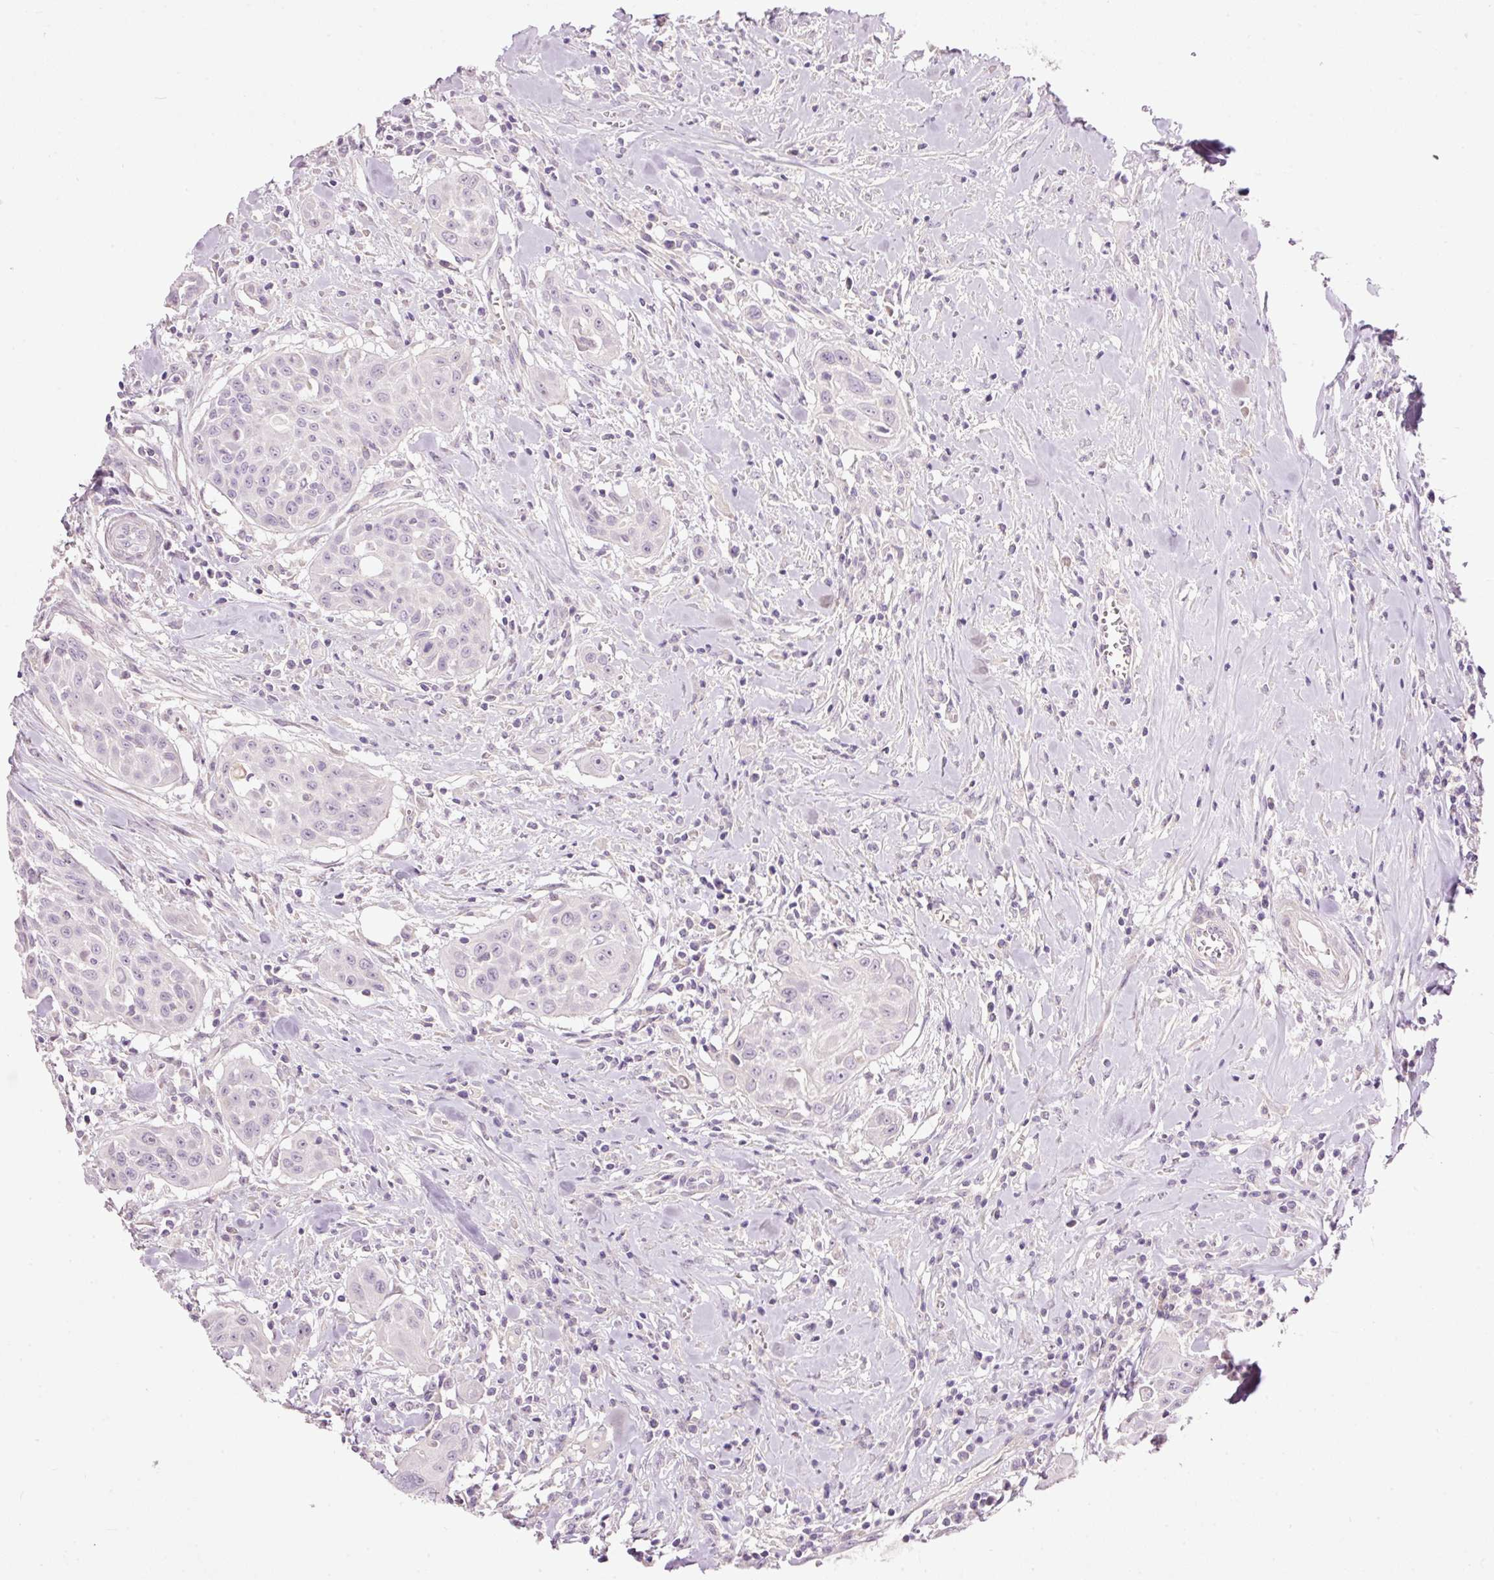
{"staining": {"intensity": "negative", "quantity": "none", "location": "none"}, "tissue": "head and neck cancer", "cell_type": "Tumor cells", "image_type": "cancer", "snomed": [{"axis": "morphology", "description": "Squamous cell carcinoma, NOS"}, {"axis": "topography", "description": "Lymph node"}, {"axis": "topography", "description": "Salivary gland"}, {"axis": "topography", "description": "Head-Neck"}], "caption": "IHC histopathology image of head and neck cancer (squamous cell carcinoma) stained for a protein (brown), which displays no expression in tumor cells.", "gene": "FCRL4", "patient": {"sex": "female", "age": 74}}